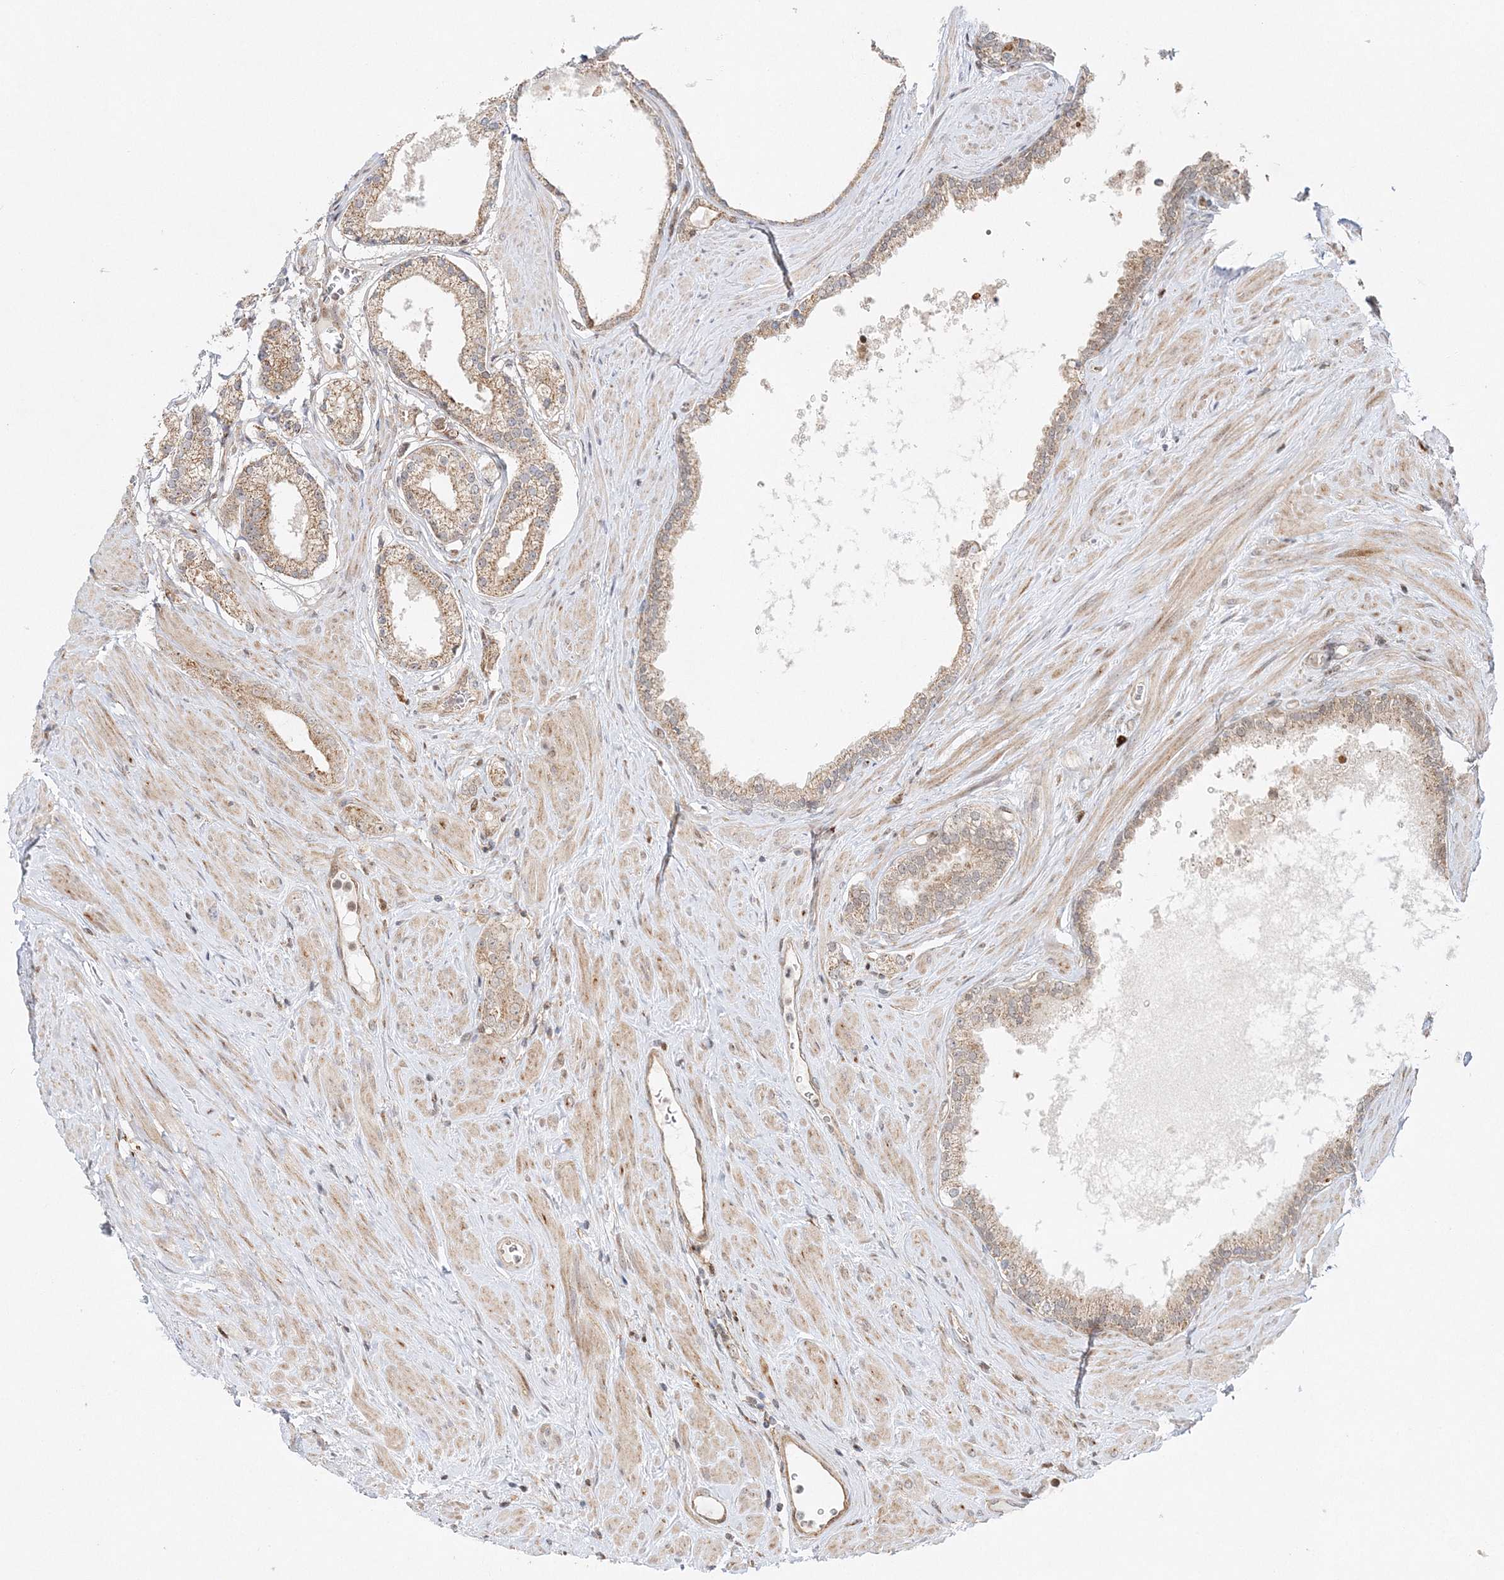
{"staining": {"intensity": "weak", "quantity": ">75%", "location": "cytoplasmic/membranous"}, "tissue": "prostate cancer", "cell_type": "Tumor cells", "image_type": "cancer", "snomed": [{"axis": "morphology", "description": "Adenocarcinoma, Low grade"}, {"axis": "topography", "description": "Prostate"}], "caption": "Prostate cancer was stained to show a protein in brown. There is low levels of weak cytoplasmic/membranous positivity in about >75% of tumor cells. The protein is shown in brown color, while the nuclei are stained blue.", "gene": "RAB11FIP2", "patient": {"sex": "male", "age": 62}}